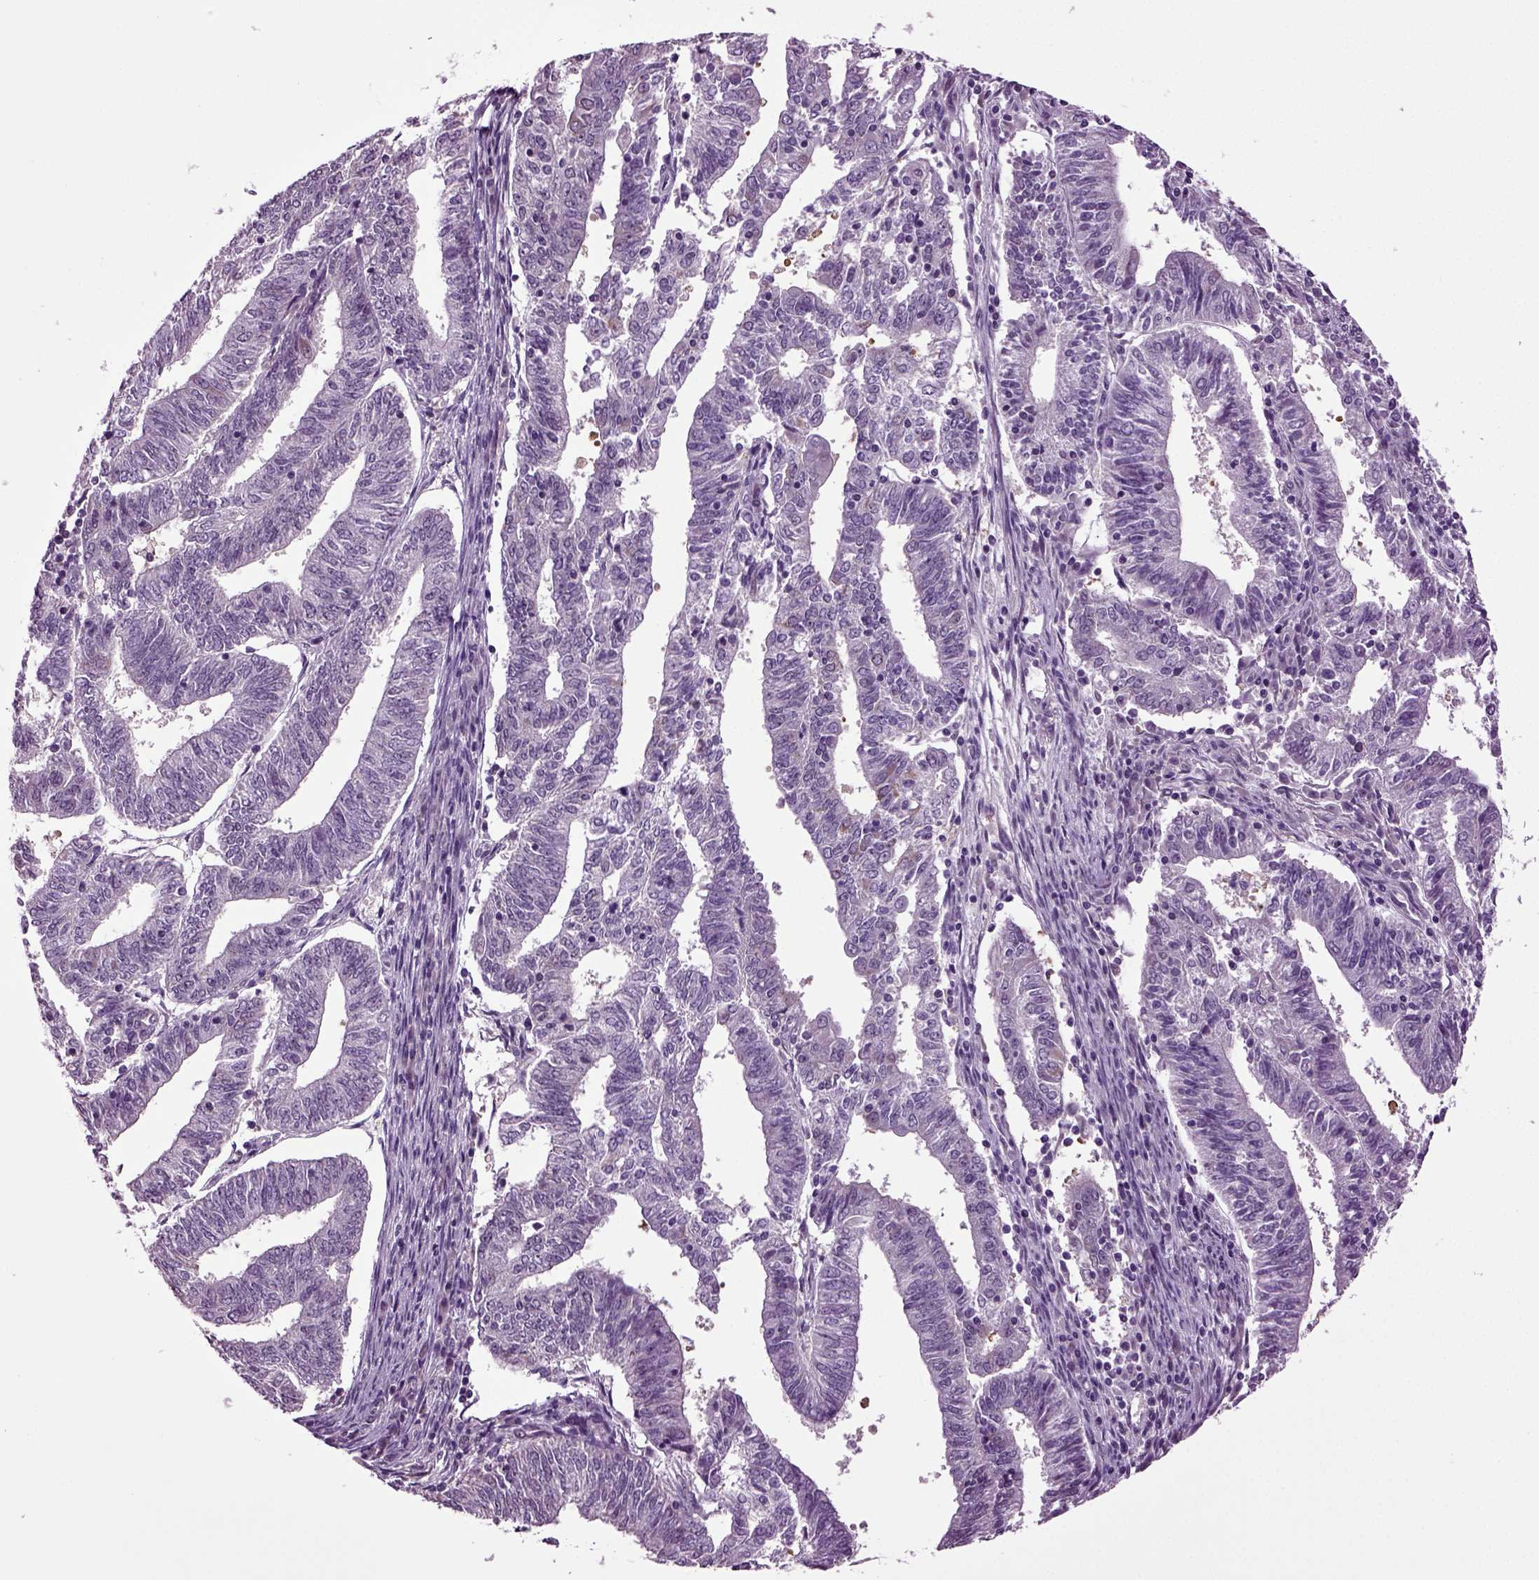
{"staining": {"intensity": "negative", "quantity": "none", "location": "none"}, "tissue": "endometrial cancer", "cell_type": "Tumor cells", "image_type": "cancer", "snomed": [{"axis": "morphology", "description": "Adenocarcinoma, NOS"}, {"axis": "topography", "description": "Endometrium"}], "caption": "Immunohistochemistry micrograph of endometrial cancer stained for a protein (brown), which reveals no expression in tumor cells. (Brightfield microscopy of DAB (3,3'-diaminobenzidine) immunohistochemistry at high magnification).", "gene": "PLCH2", "patient": {"sex": "female", "age": 82}}